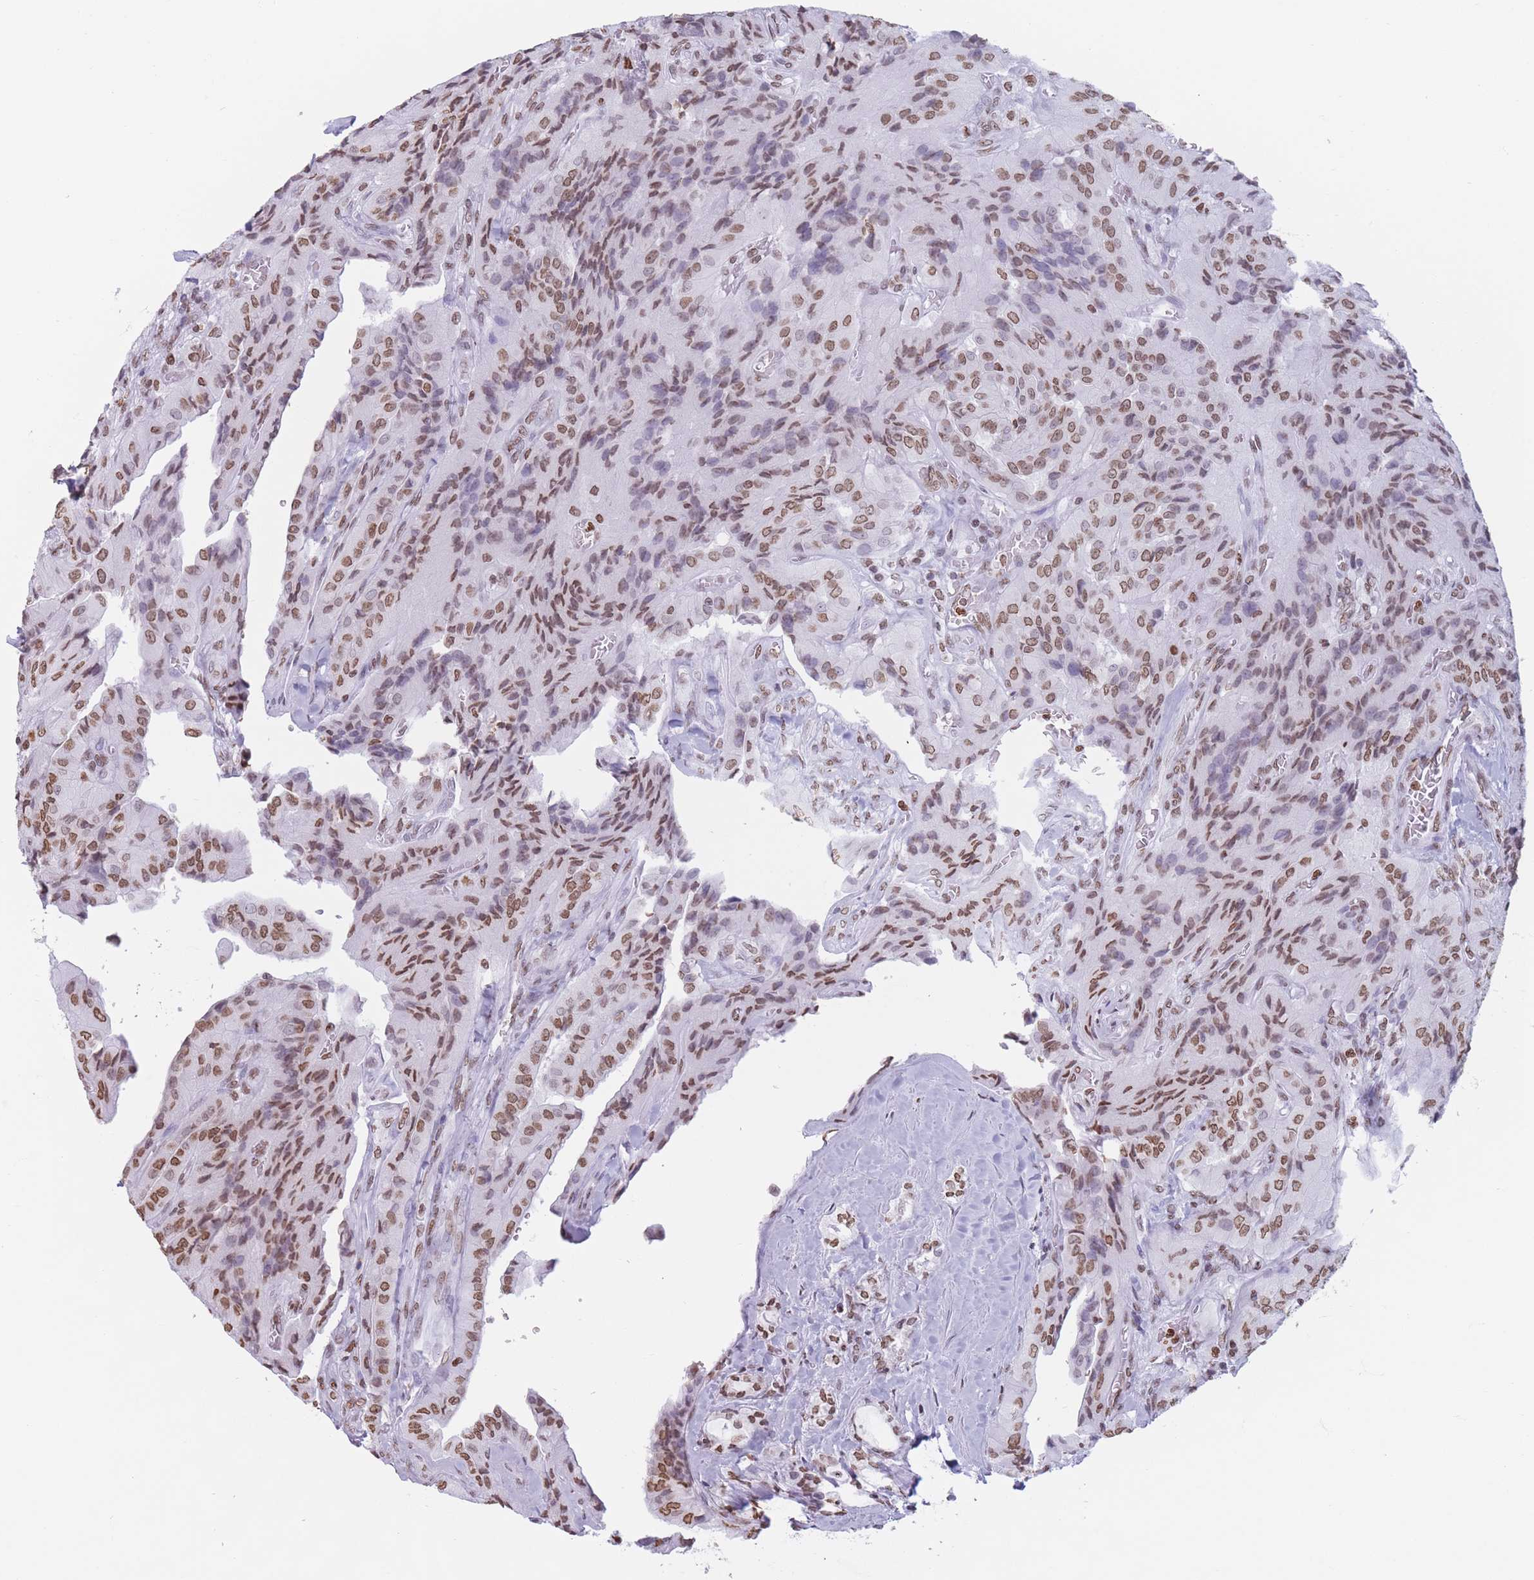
{"staining": {"intensity": "moderate", "quantity": ">75%", "location": "nuclear"}, "tissue": "thyroid cancer", "cell_type": "Tumor cells", "image_type": "cancer", "snomed": [{"axis": "morphology", "description": "Normal tissue, NOS"}, {"axis": "morphology", "description": "Papillary adenocarcinoma, NOS"}, {"axis": "topography", "description": "Thyroid gland"}], "caption": "Human thyroid cancer stained with a protein marker shows moderate staining in tumor cells.", "gene": "RYK", "patient": {"sex": "female", "age": 59}}